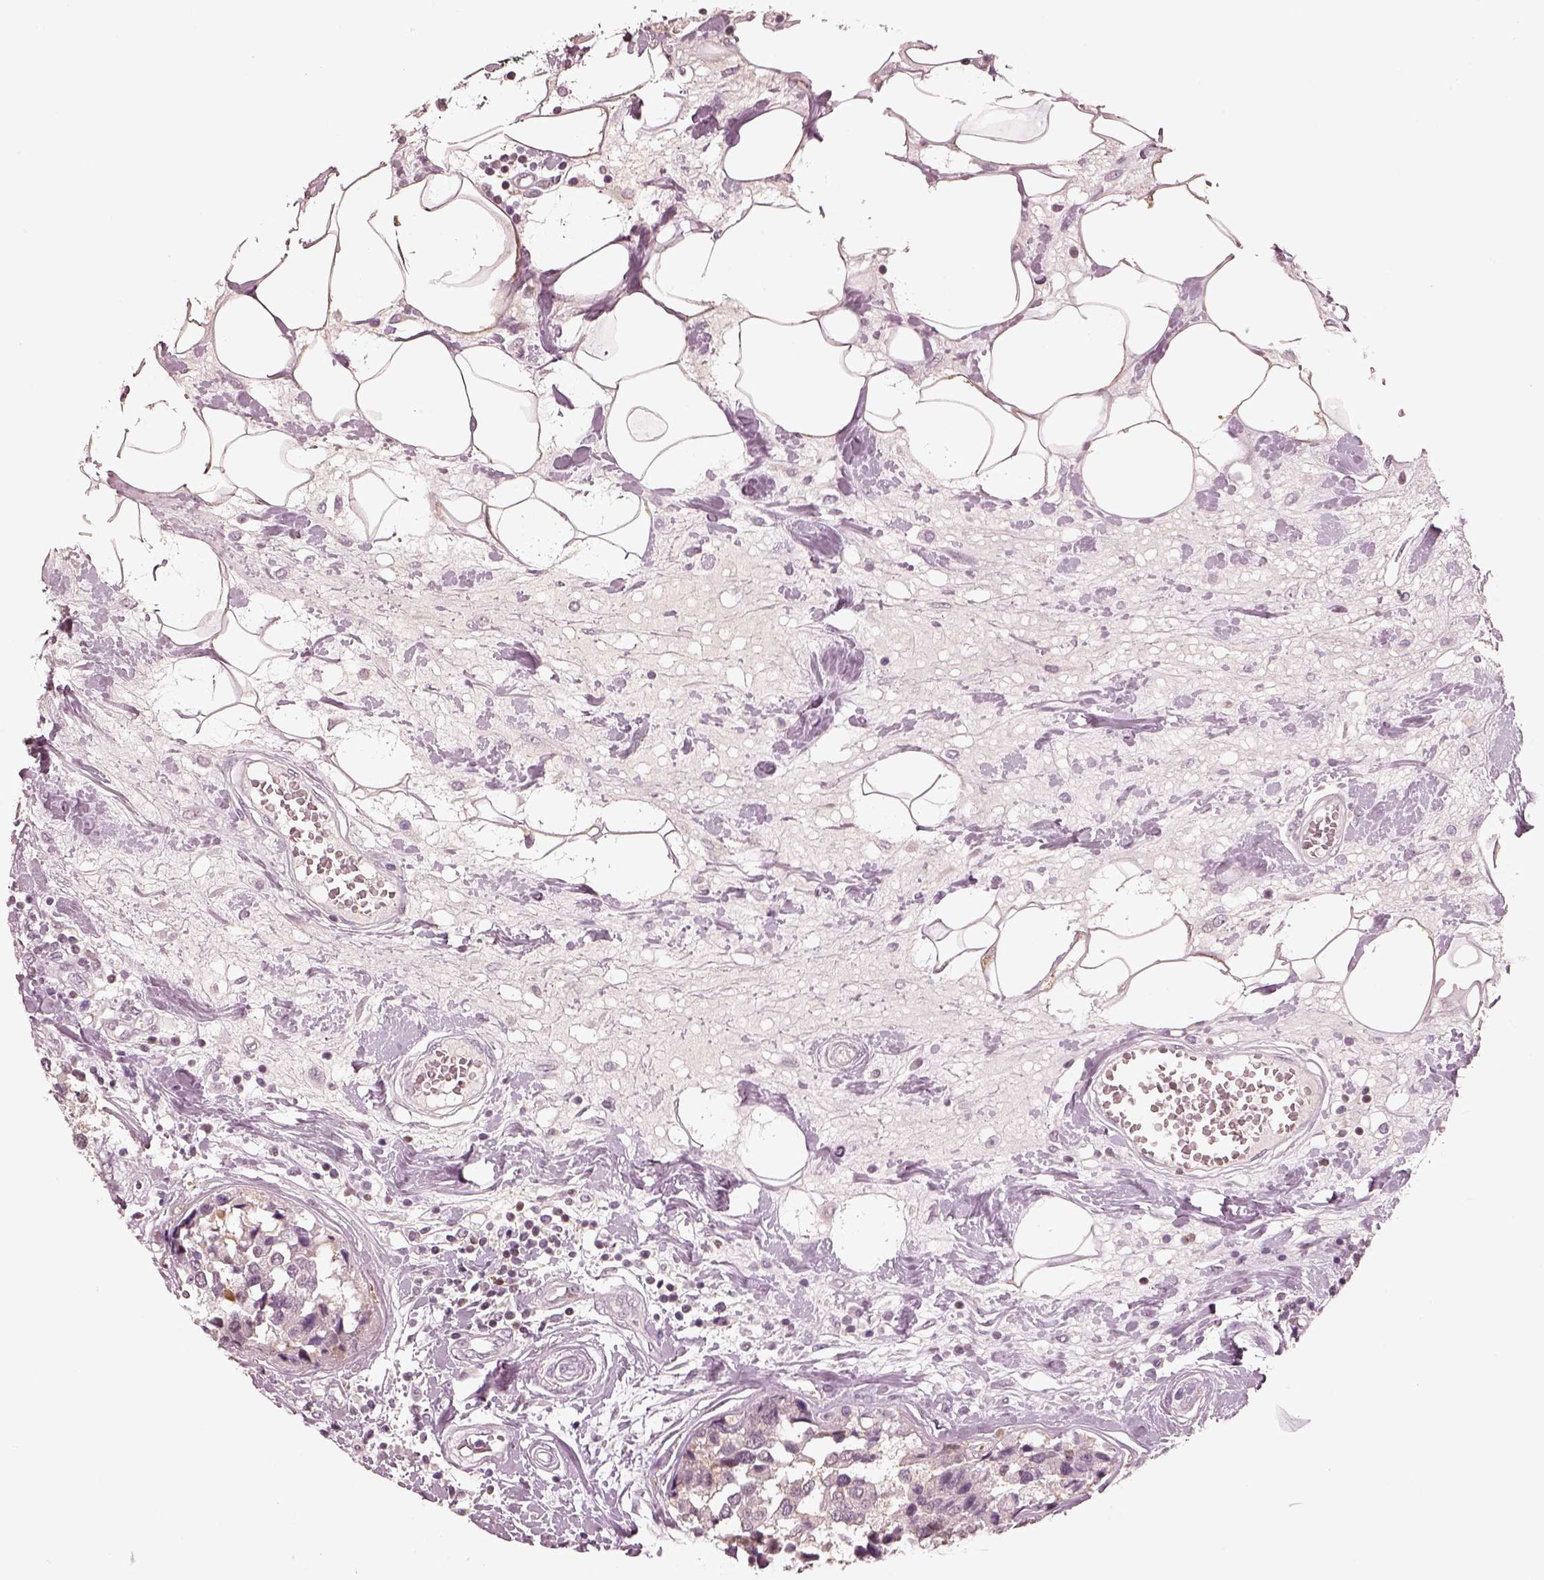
{"staining": {"intensity": "negative", "quantity": "none", "location": "none"}, "tissue": "breast cancer", "cell_type": "Tumor cells", "image_type": "cancer", "snomed": [{"axis": "morphology", "description": "Lobular carcinoma"}, {"axis": "topography", "description": "Breast"}], "caption": "This is a photomicrograph of IHC staining of breast cancer, which shows no staining in tumor cells. (DAB (3,3'-diaminobenzidine) IHC with hematoxylin counter stain).", "gene": "EGR4", "patient": {"sex": "female", "age": 59}}